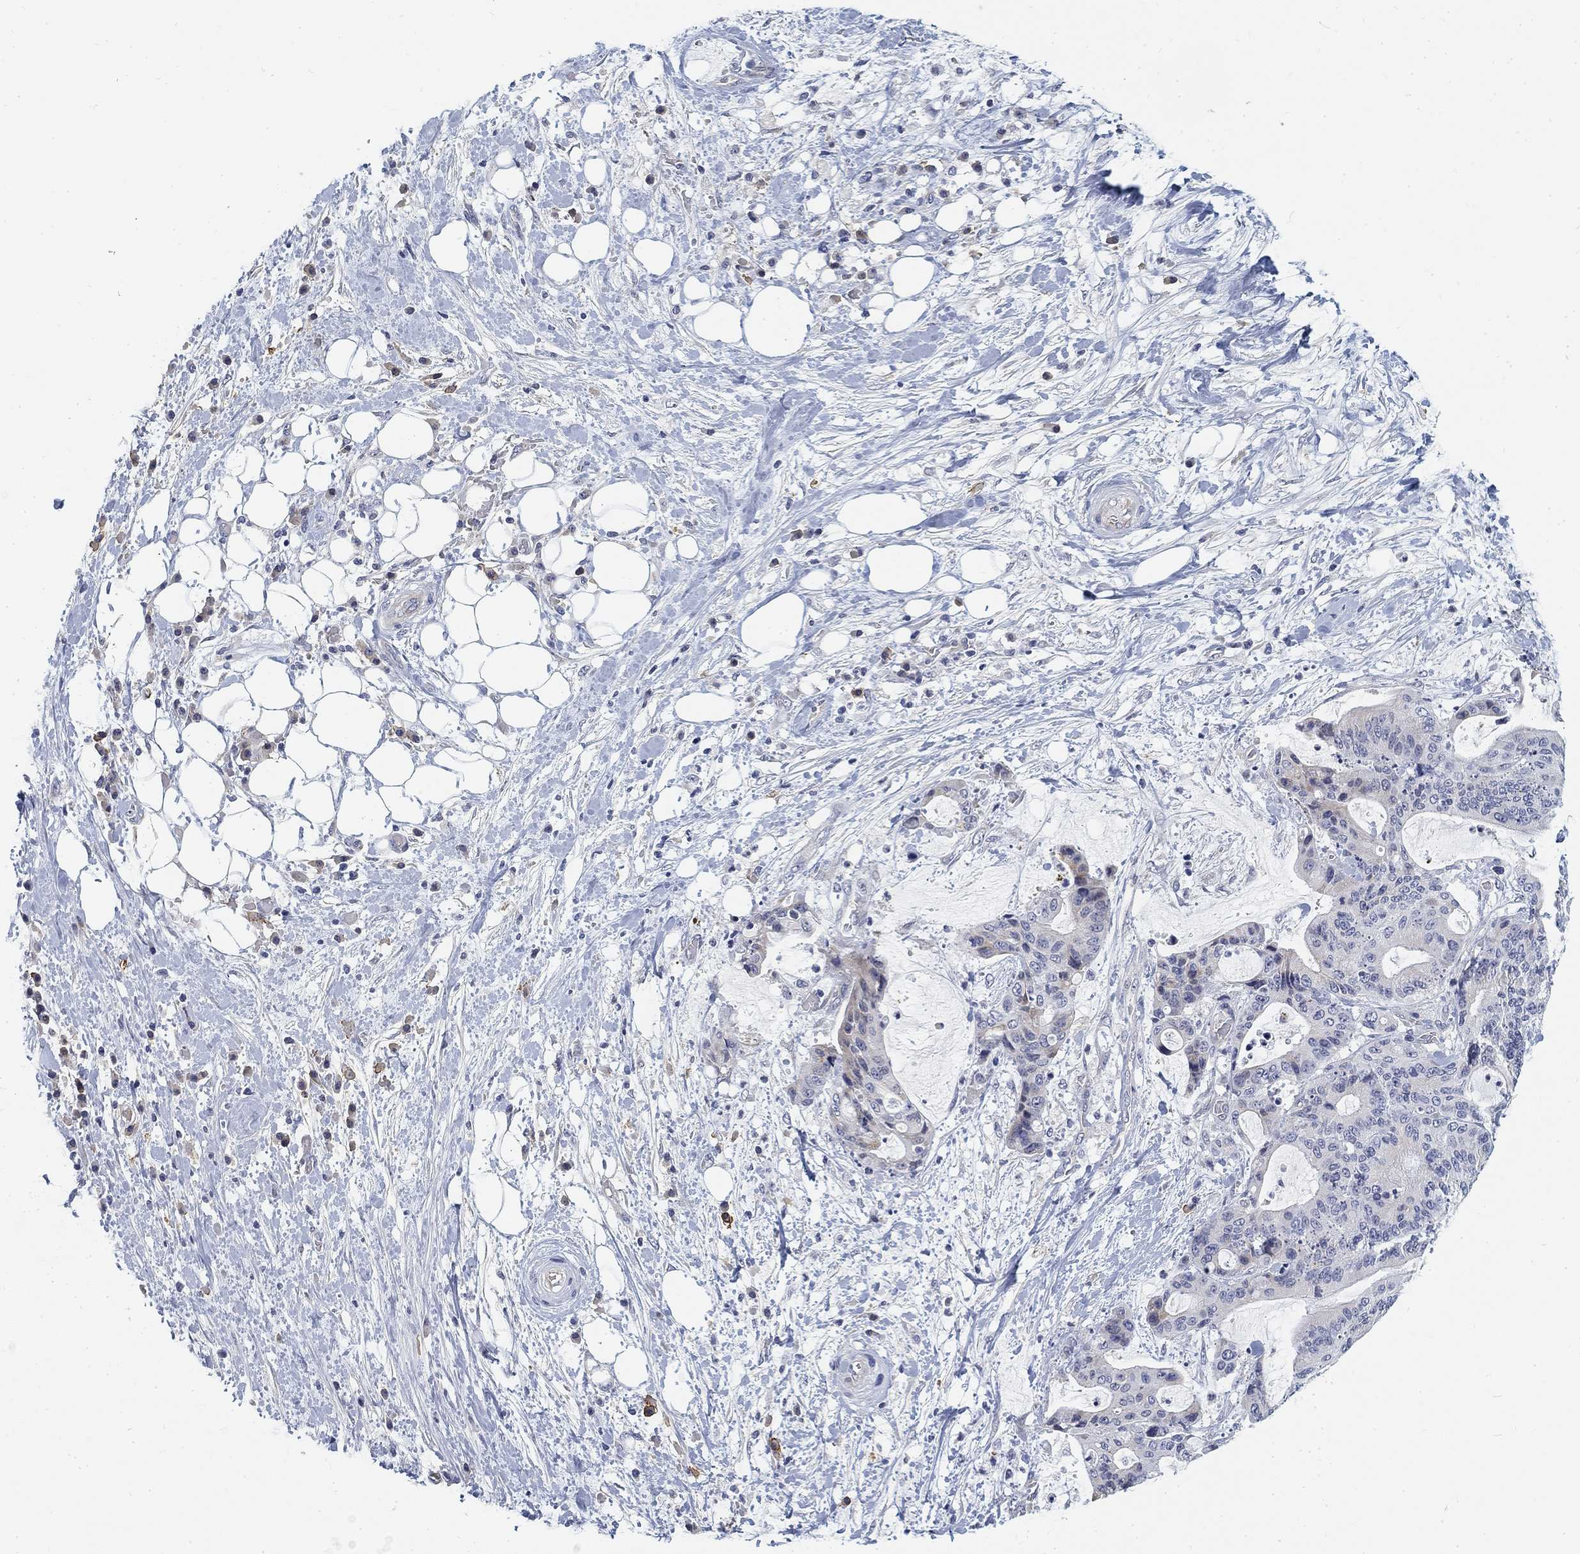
{"staining": {"intensity": "negative", "quantity": "none", "location": "none"}, "tissue": "liver cancer", "cell_type": "Tumor cells", "image_type": "cancer", "snomed": [{"axis": "morphology", "description": "Cholangiocarcinoma"}, {"axis": "topography", "description": "Liver"}], "caption": "Immunohistochemical staining of human liver cancer reveals no significant expression in tumor cells.", "gene": "SLC2A5", "patient": {"sex": "female", "age": 73}}